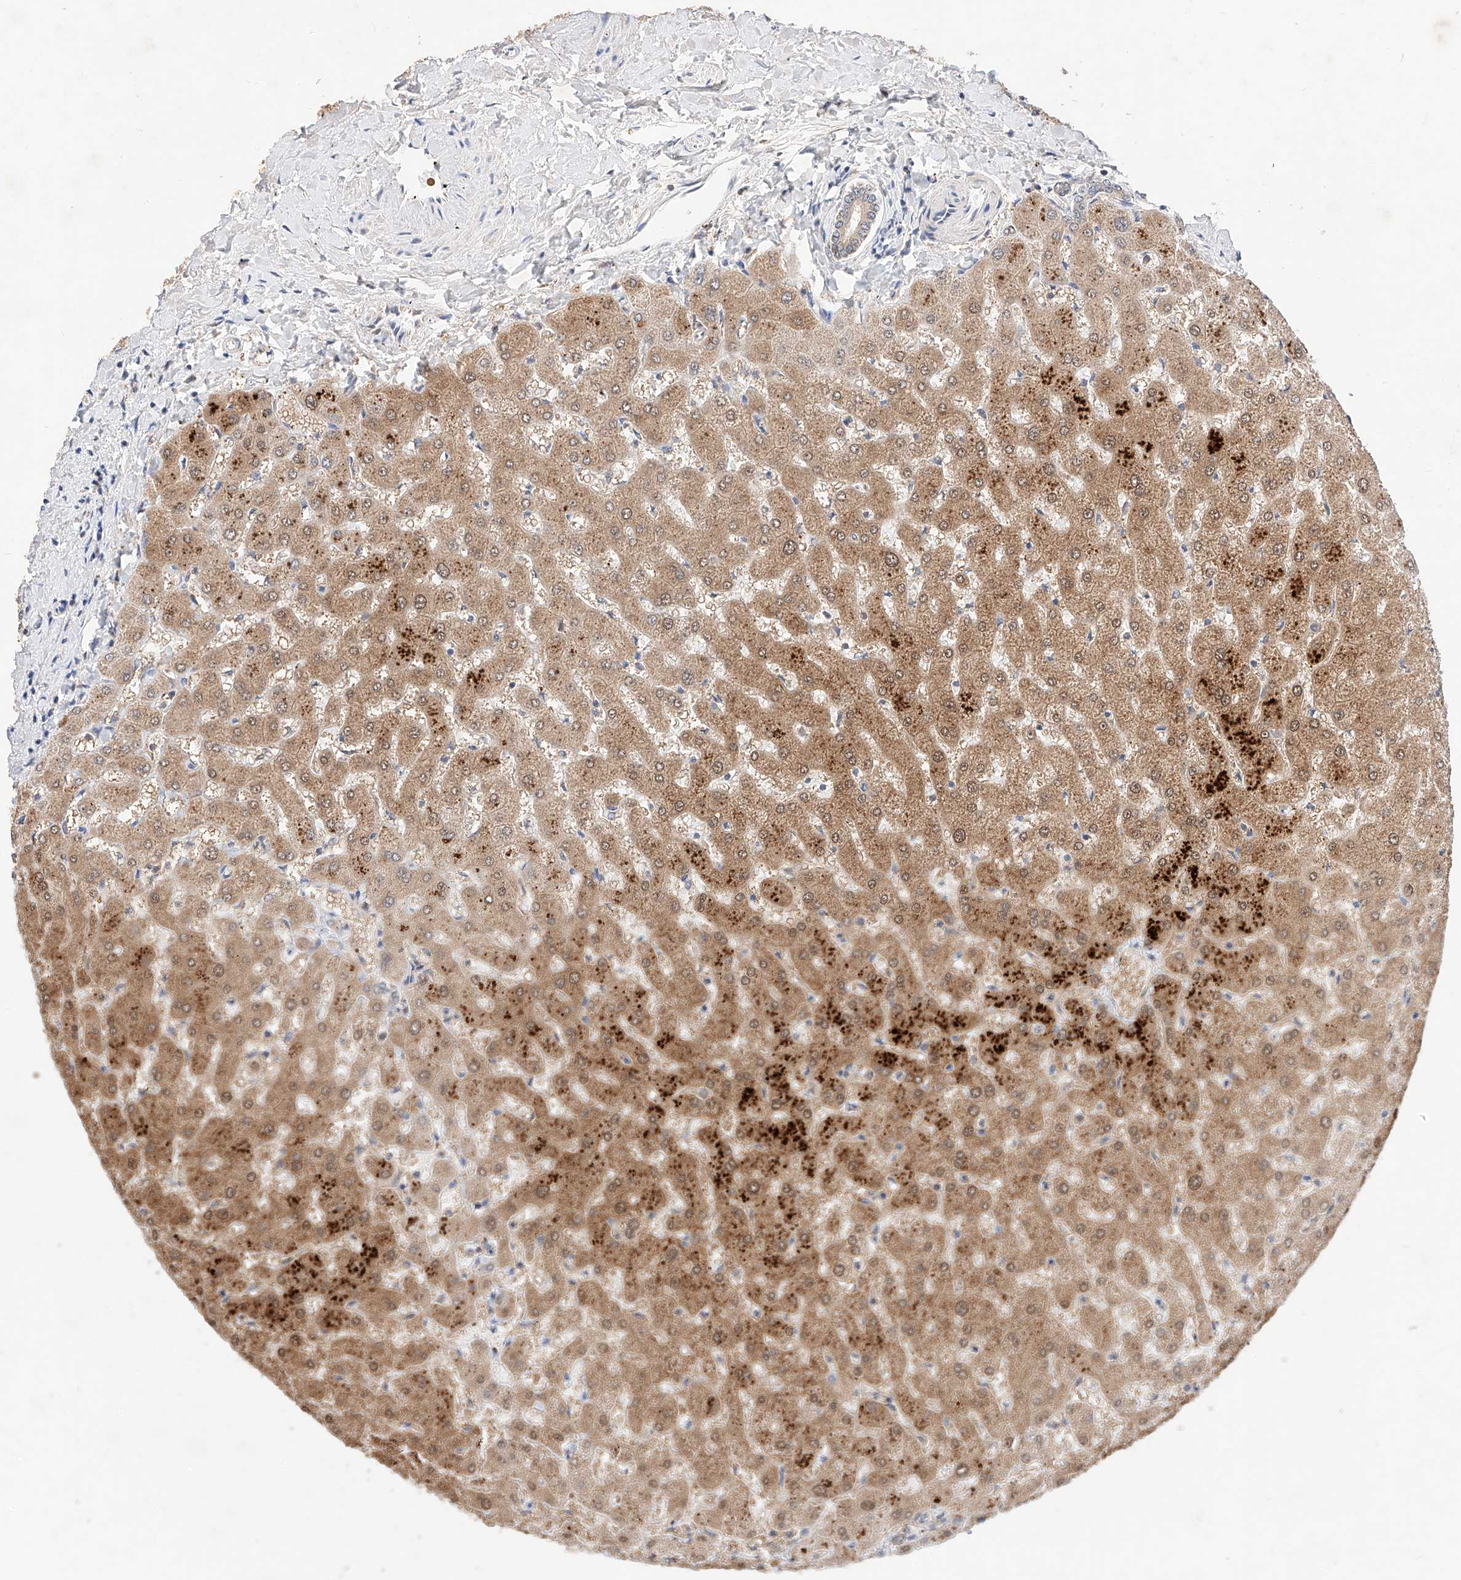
{"staining": {"intensity": "weak", "quantity": "25%-75%", "location": "cytoplasmic/membranous"}, "tissue": "liver", "cell_type": "Cholangiocytes", "image_type": "normal", "snomed": [{"axis": "morphology", "description": "Normal tissue, NOS"}, {"axis": "topography", "description": "Liver"}], "caption": "This micrograph exhibits immunohistochemistry (IHC) staining of normal human liver, with low weak cytoplasmic/membranous expression in approximately 25%-75% of cholangiocytes.", "gene": "ZSCAN4", "patient": {"sex": "female", "age": 63}}